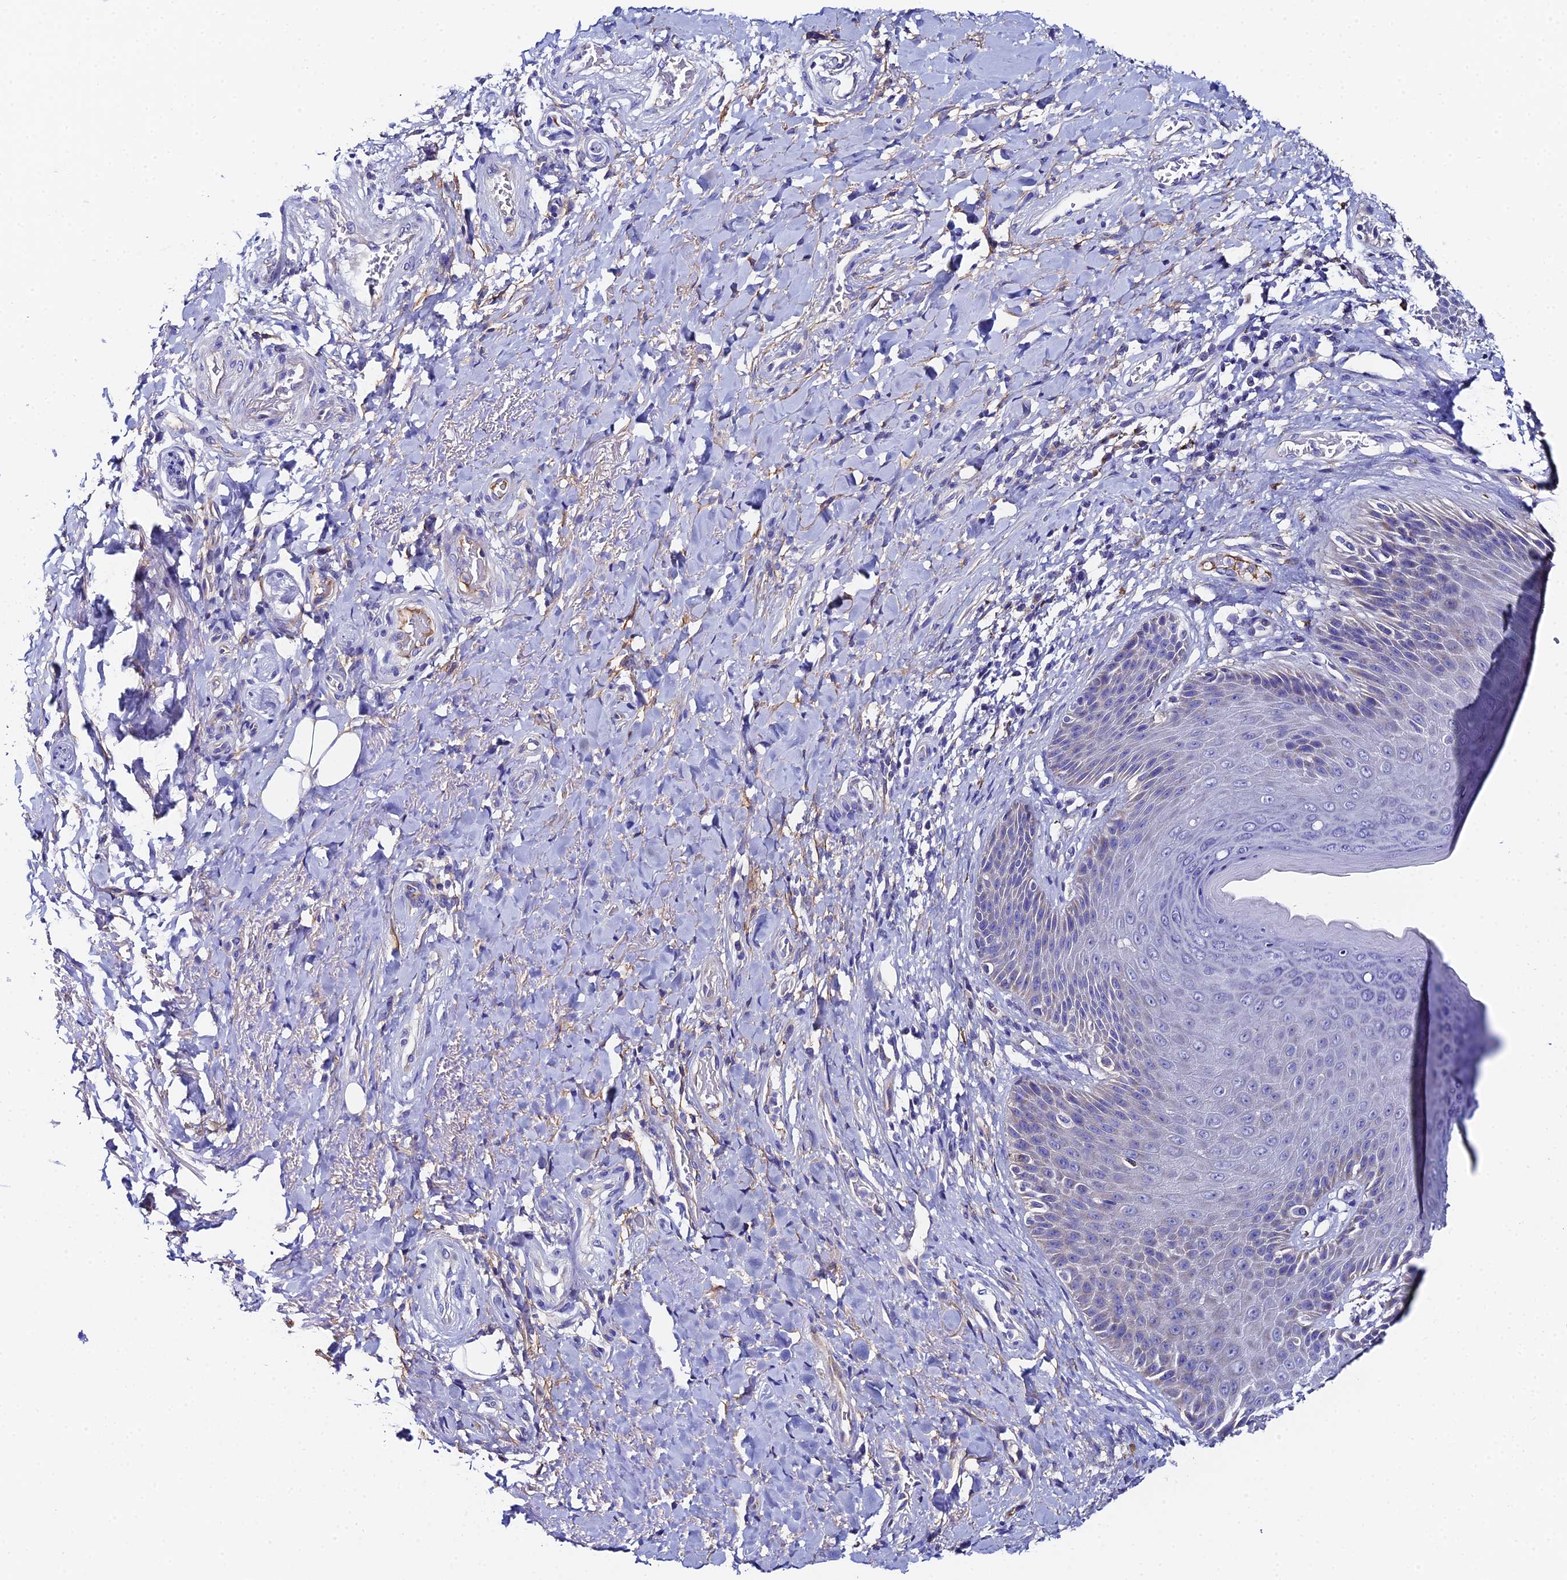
{"staining": {"intensity": "weak", "quantity": "<25%", "location": "cytoplasmic/membranous"}, "tissue": "skin", "cell_type": "Epidermal cells", "image_type": "normal", "snomed": [{"axis": "morphology", "description": "Normal tissue, NOS"}, {"axis": "topography", "description": "Anal"}], "caption": "This is an IHC micrograph of benign human skin. There is no expression in epidermal cells.", "gene": "UBE2L3", "patient": {"sex": "female", "age": 89}}